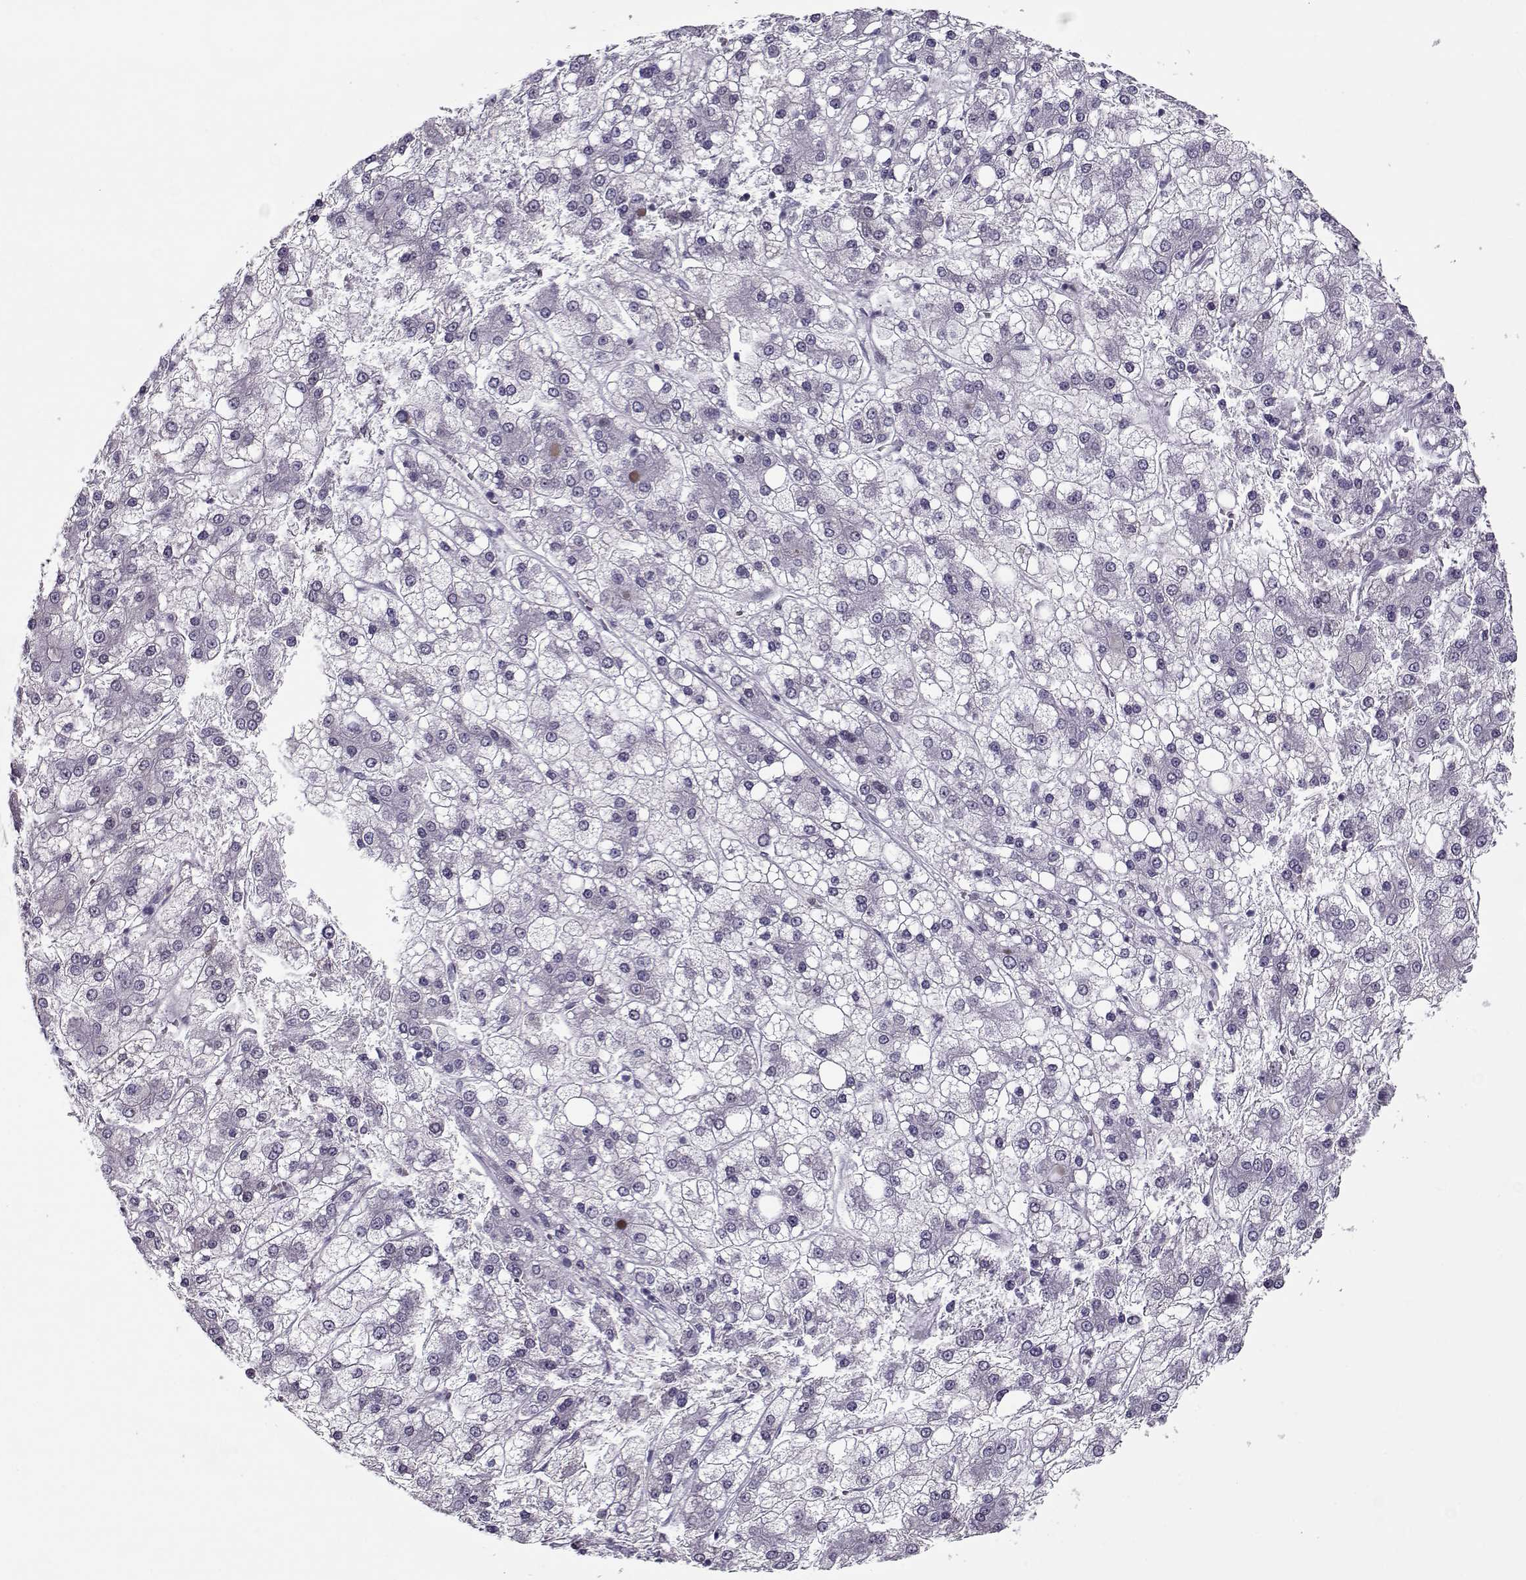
{"staining": {"intensity": "negative", "quantity": "none", "location": "none"}, "tissue": "liver cancer", "cell_type": "Tumor cells", "image_type": "cancer", "snomed": [{"axis": "morphology", "description": "Carcinoma, Hepatocellular, NOS"}, {"axis": "topography", "description": "Liver"}], "caption": "IHC photomicrograph of human hepatocellular carcinoma (liver) stained for a protein (brown), which demonstrates no expression in tumor cells.", "gene": "CIBAR1", "patient": {"sex": "male", "age": 73}}